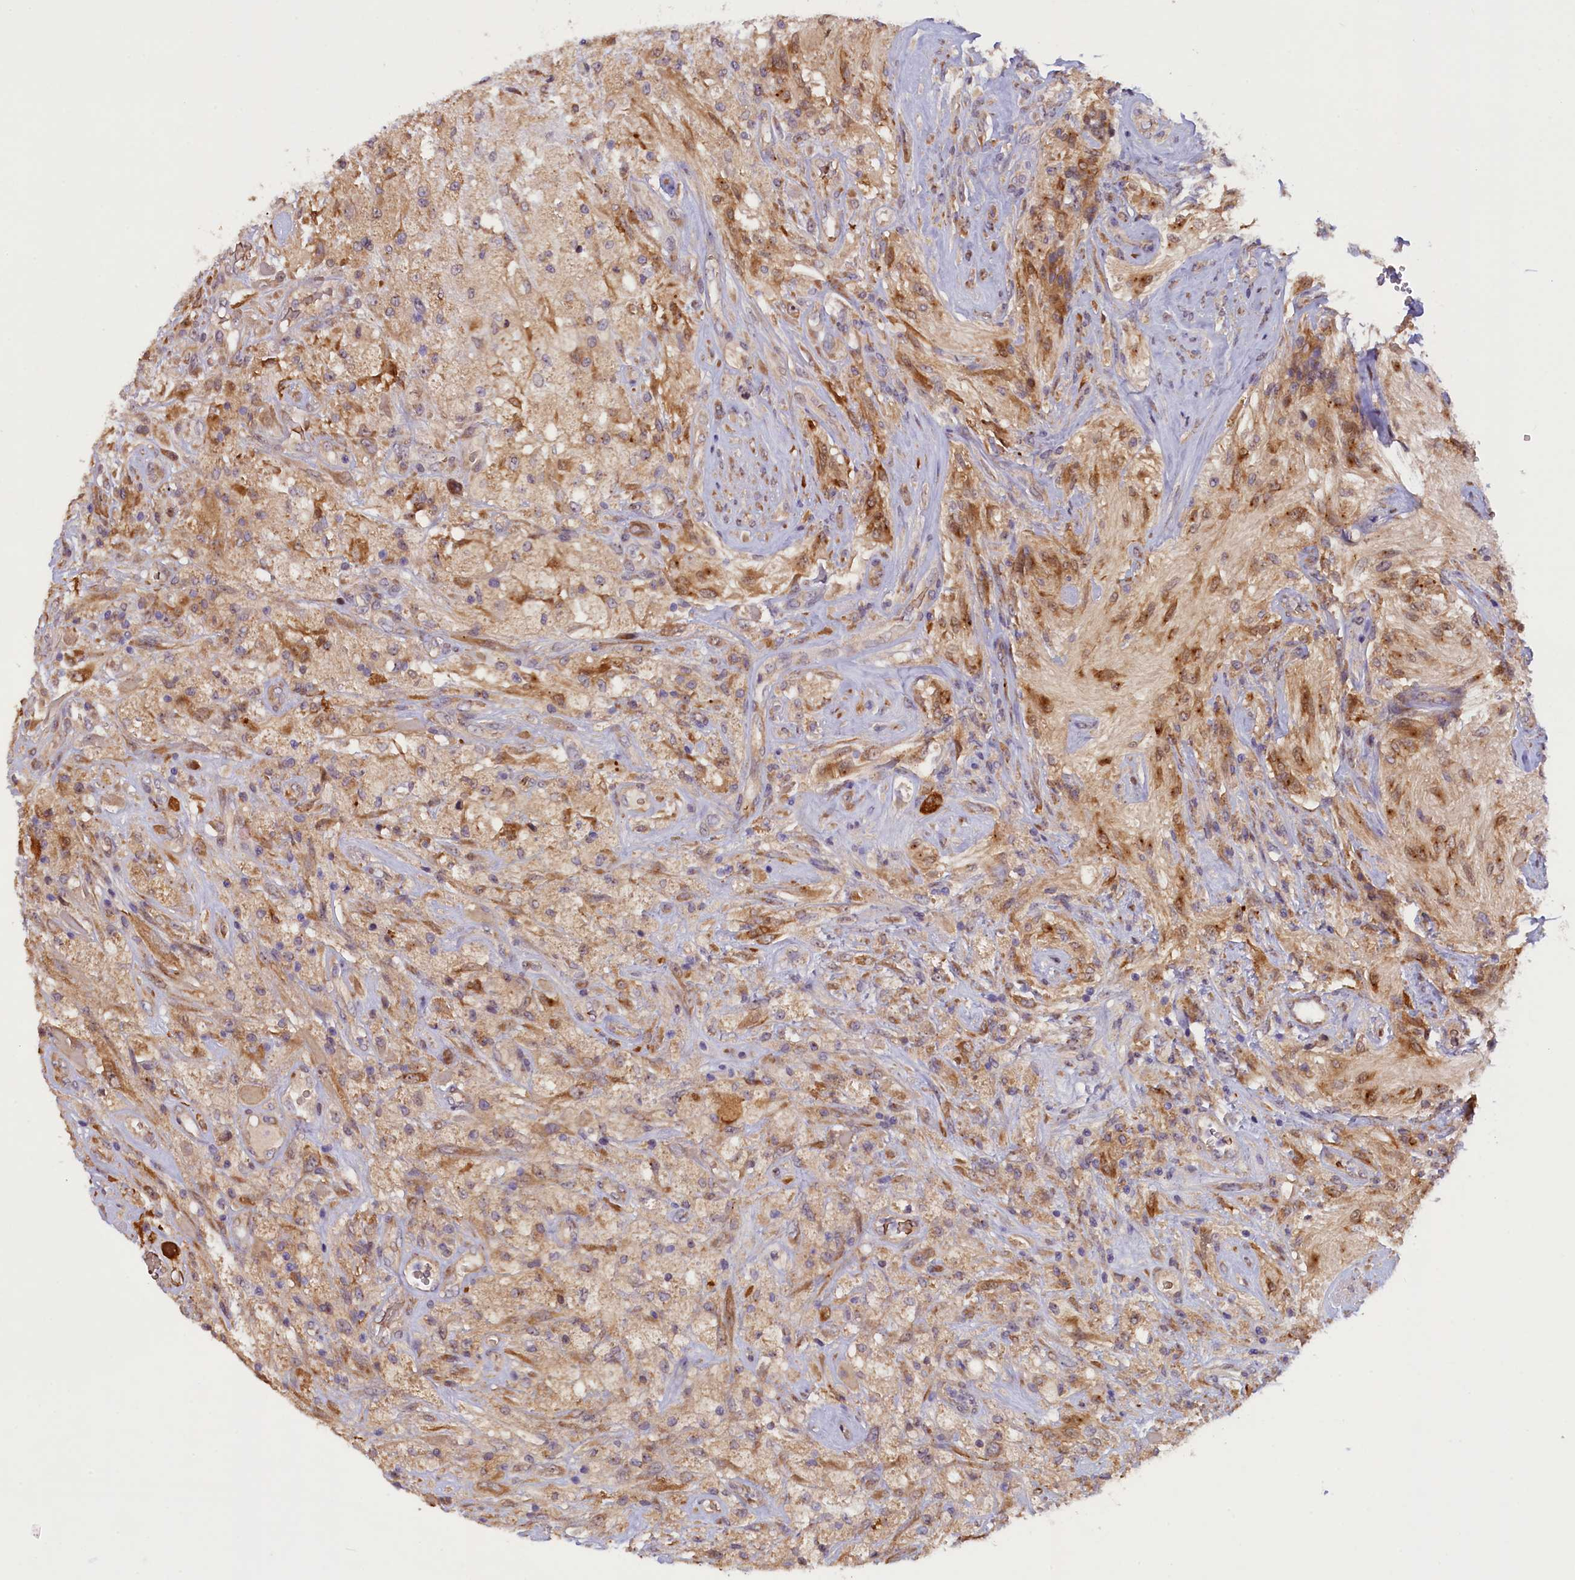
{"staining": {"intensity": "weak", "quantity": "<25%", "location": "cytoplasmic/membranous"}, "tissue": "glioma", "cell_type": "Tumor cells", "image_type": "cancer", "snomed": [{"axis": "morphology", "description": "Glioma, malignant, High grade"}, {"axis": "topography", "description": "Brain"}], "caption": "Tumor cells are negative for protein expression in human malignant glioma (high-grade).", "gene": "CCDC9B", "patient": {"sex": "male", "age": 56}}